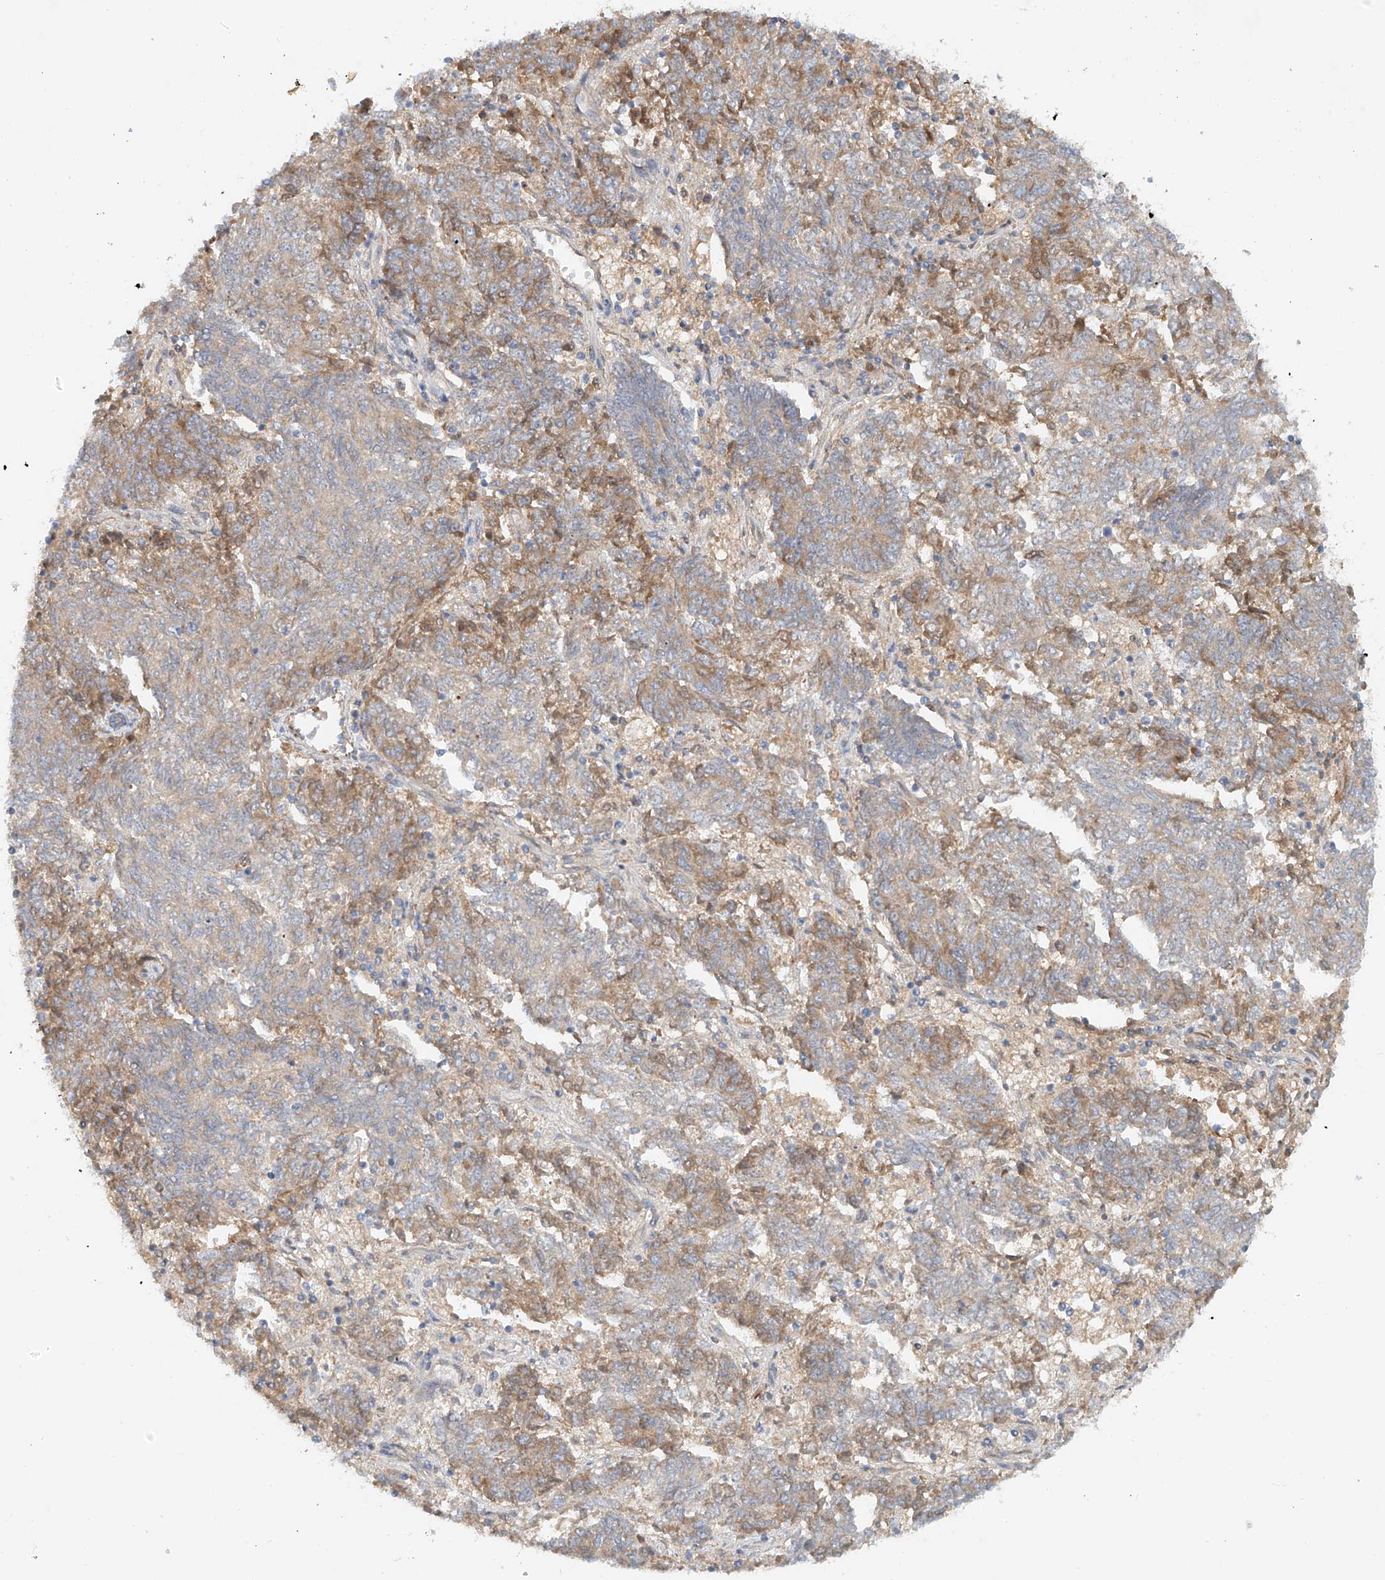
{"staining": {"intensity": "moderate", "quantity": "25%-75%", "location": "cytoplasmic/membranous"}, "tissue": "endometrial cancer", "cell_type": "Tumor cells", "image_type": "cancer", "snomed": [{"axis": "morphology", "description": "Adenocarcinoma, NOS"}, {"axis": "topography", "description": "Endometrium"}], "caption": "Immunohistochemistry of endometrial cancer (adenocarcinoma) exhibits medium levels of moderate cytoplasmic/membranous expression in about 25%-75% of tumor cells.", "gene": "LYRM9", "patient": {"sex": "female", "age": 80}}